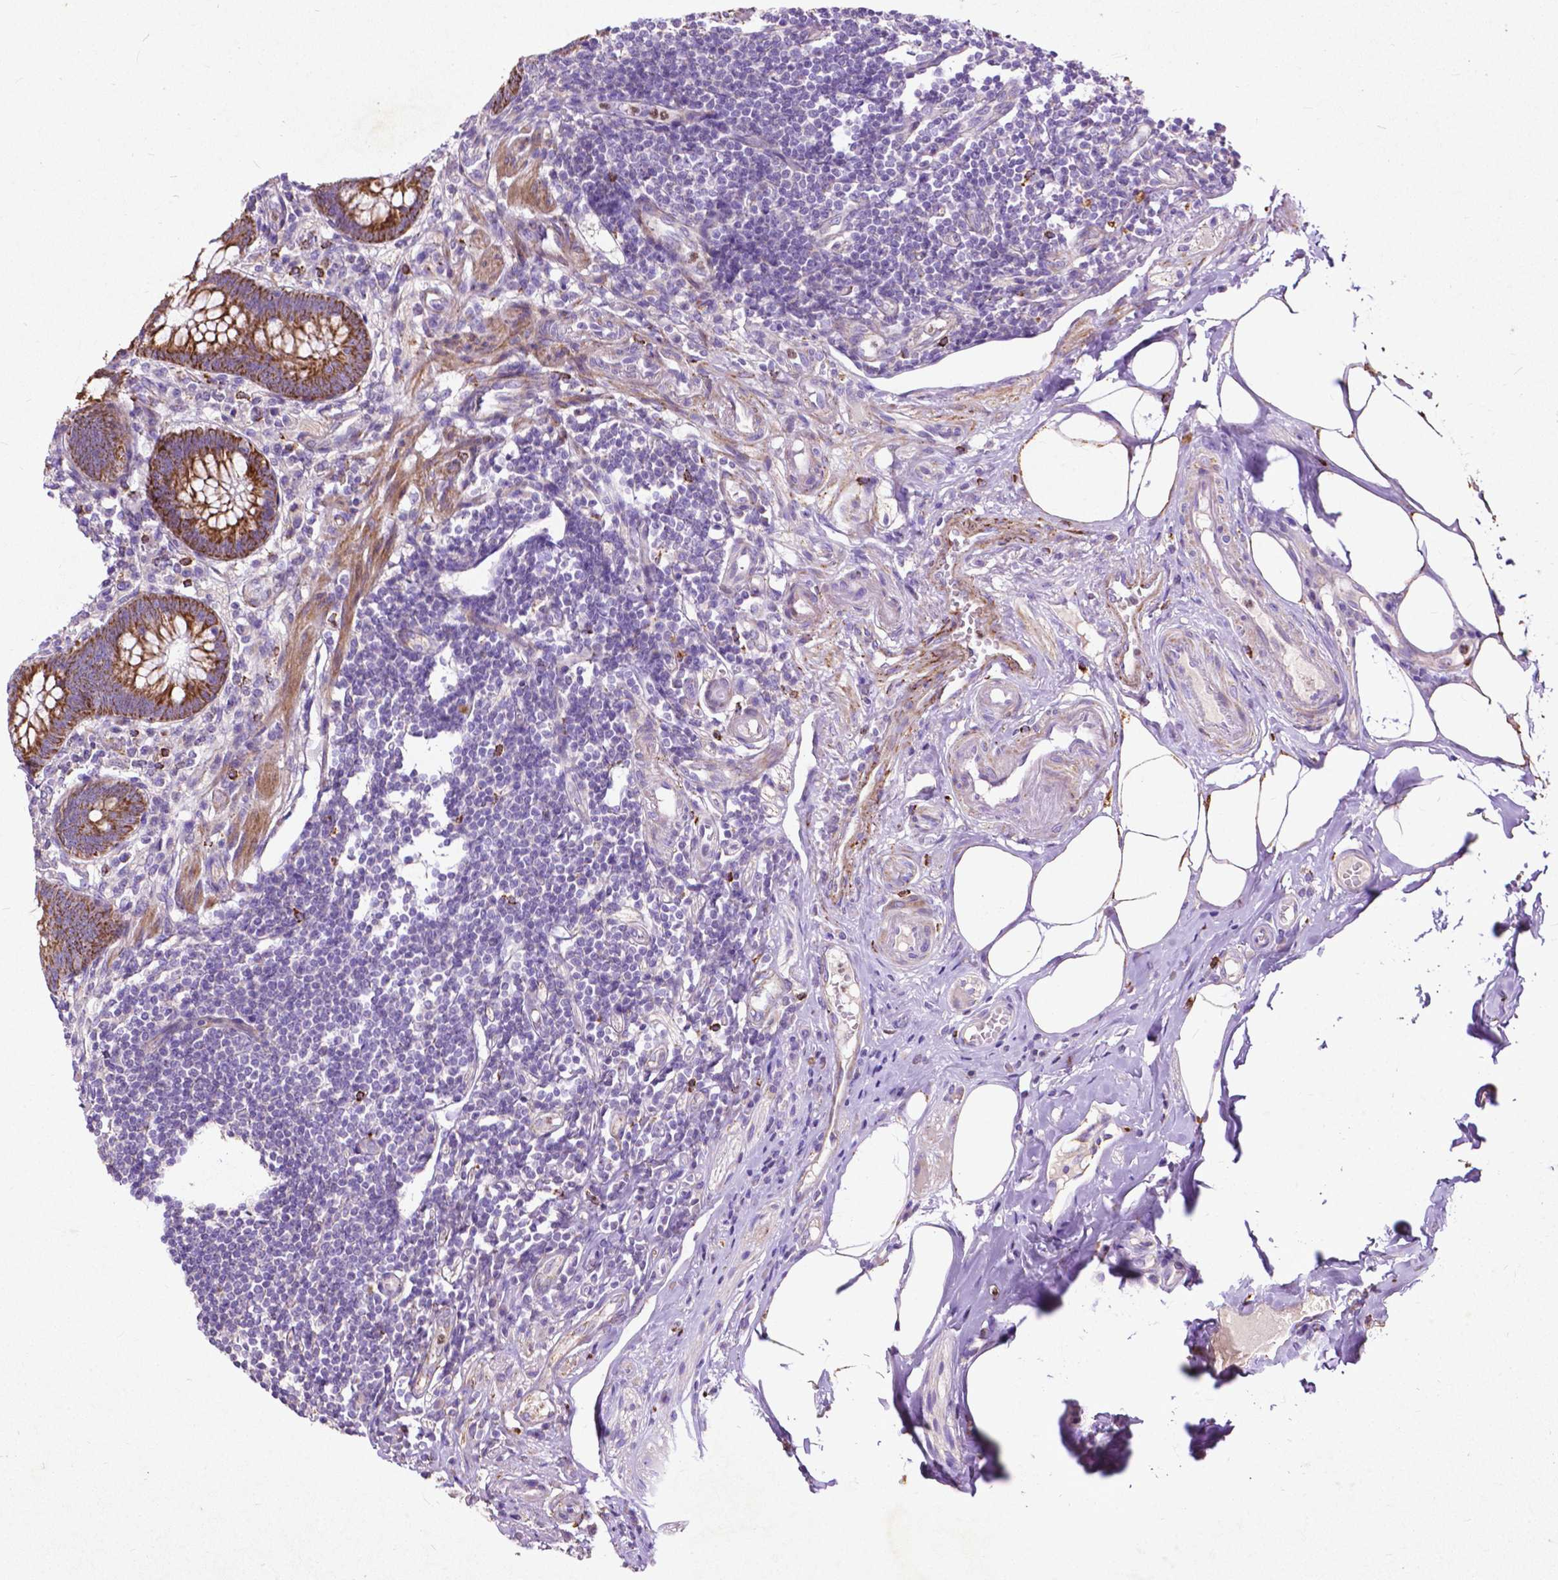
{"staining": {"intensity": "strong", "quantity": ">75%", "location": "cytoplasmic/membranous"}, "tissue": "appendix", "cell_type": "Glandular cells", "image_type": "normal", "snomed": [{"axis": "morphology", "description": "Normal tissue, NOS"}, {"axis": "topography", "description": "Appendix"}], "caption": "Immunohistochemistry (IHC) image of normal human appendix stained for a protein (brown), which shows high levels of strong cytoplasmic/membranous staining in approximately >75% of glandular cells.", "gene": "THEGL", "patient": {"sex": "female", "age": 57}}